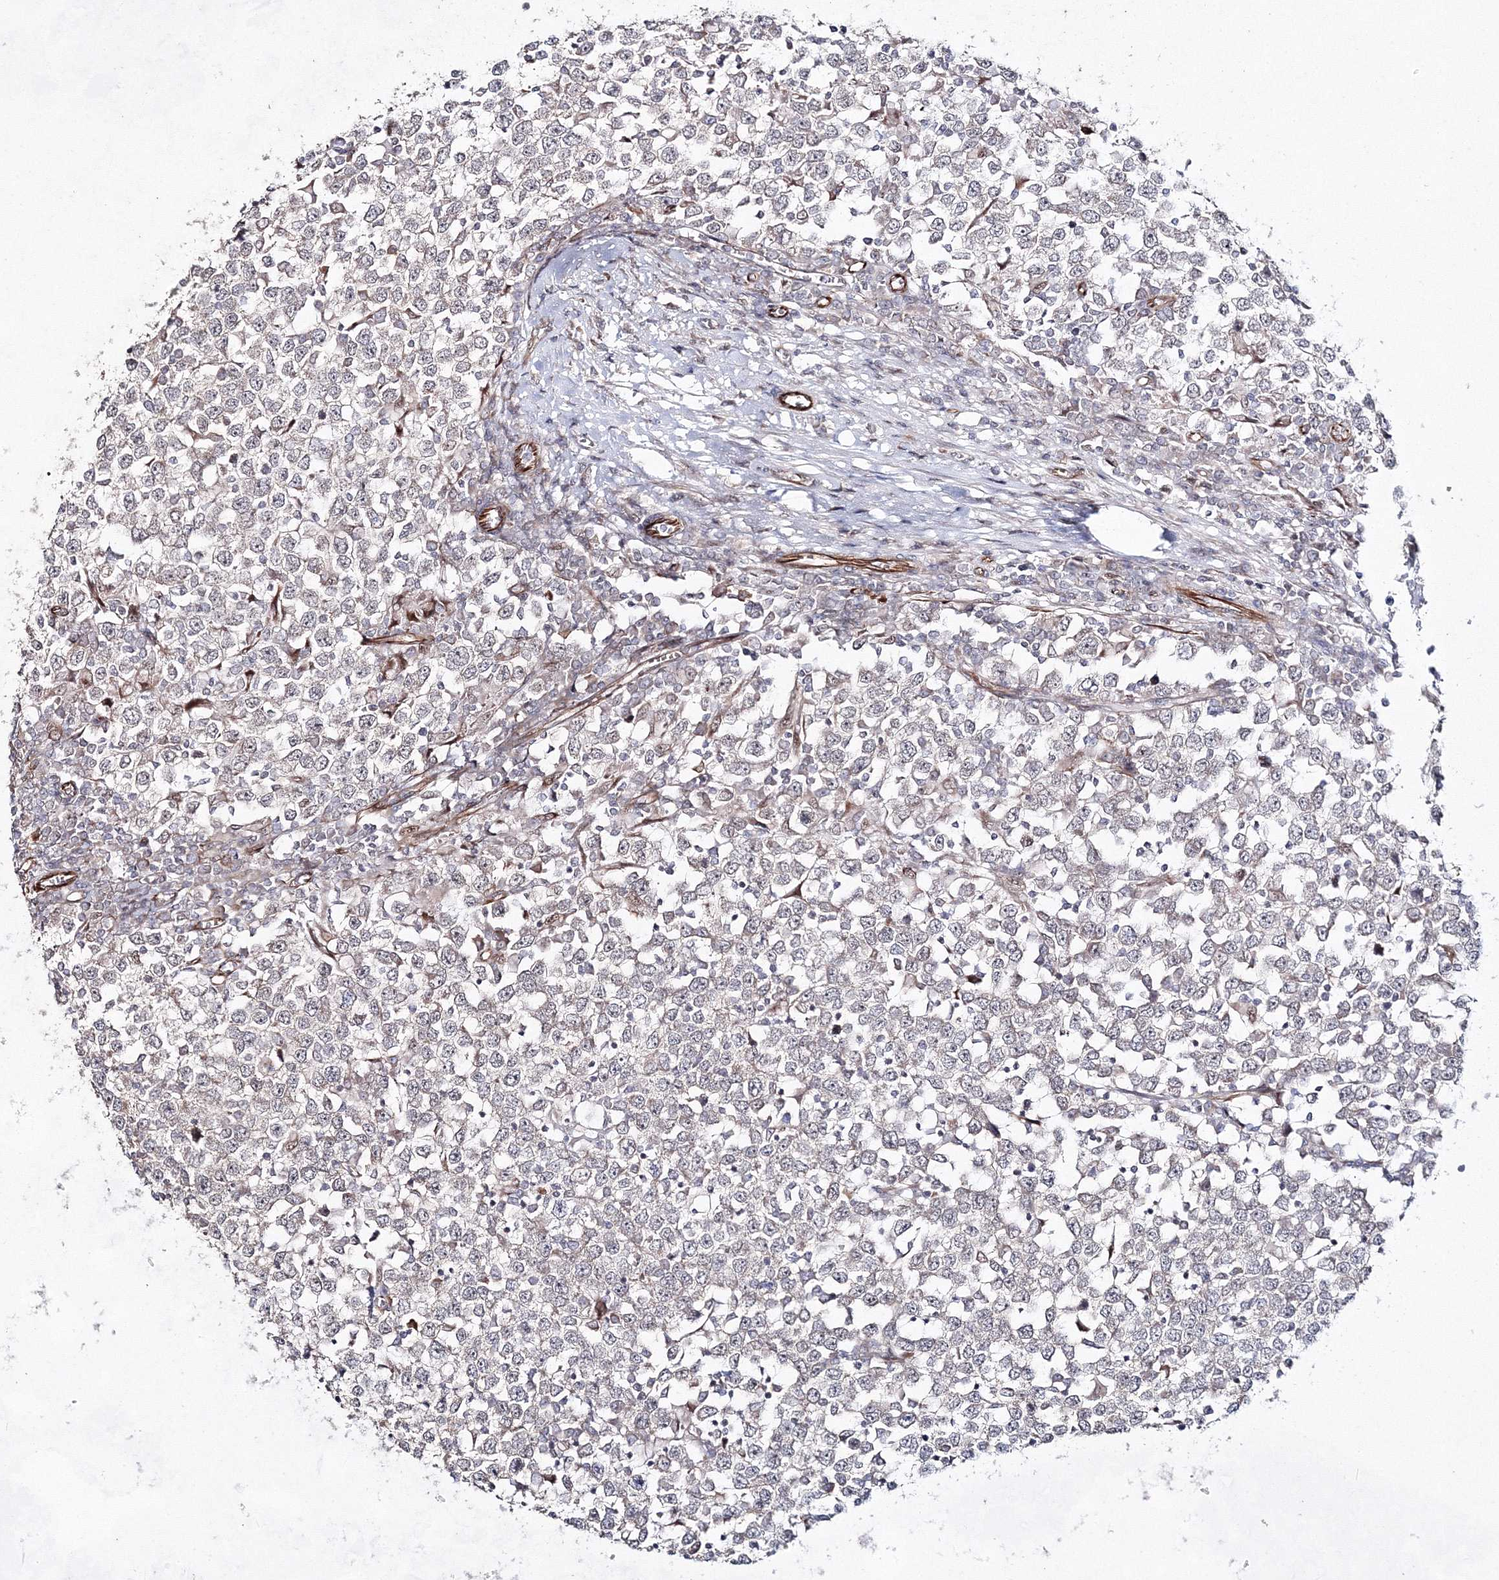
{"staining": {"intensity": "negative", "quantity": "none", "location": "none"}, "tissue": "testis cancer", "cell_type": "Tumor cells", "image_type": "cancer", "snomed": [{"axis": "morphology", "description": "Seminoma, NOS"}, {"axis": "topography", "description": "Testis"}], "caption": "Tumor cells are negative for brown protein staining in testis cancer.", "gene": "SNIP1", "patient": {"sex": "male", "age": 65}}